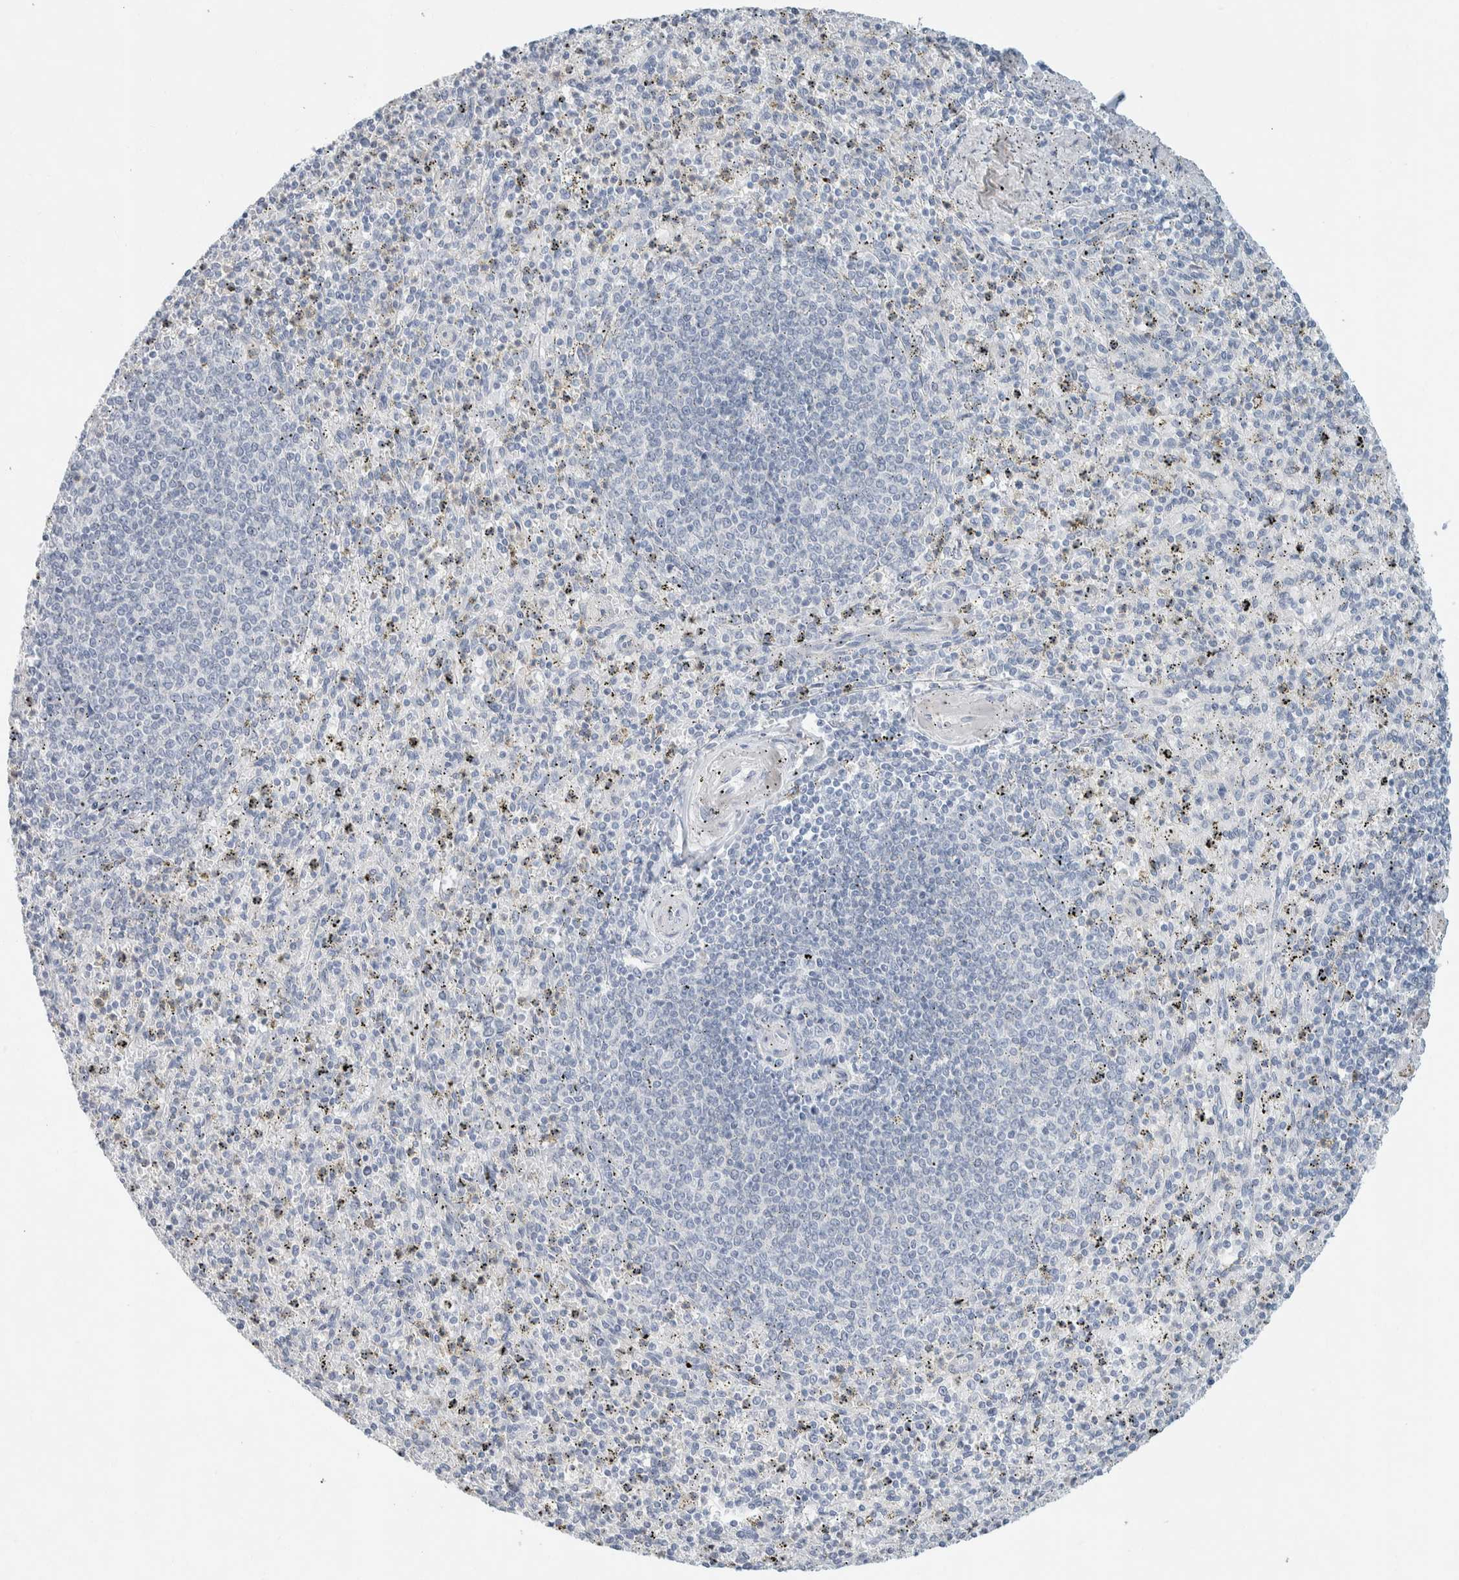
{"staining": {"intensity": "negative", "quantity": "none", "location": "none"}, "tissue": "spleen", "cell_type": "Cells in red pulp", "image_type": "normal", "snomed": [{"axis": "morphology", "description": "Normal tissue, NOS"}, {"axis": "topography", "description": "Spleen"}], "caption": "IHC of normal spleen reveals no expression in cells in red pulp. (Stains: DAB immunohistochemistry with hematoxylin counter stain, Microscopy: brightfield microscopy at high magnification).", "gene": "ALOX12B", "patient": {"sex": "male", "age": 72}}